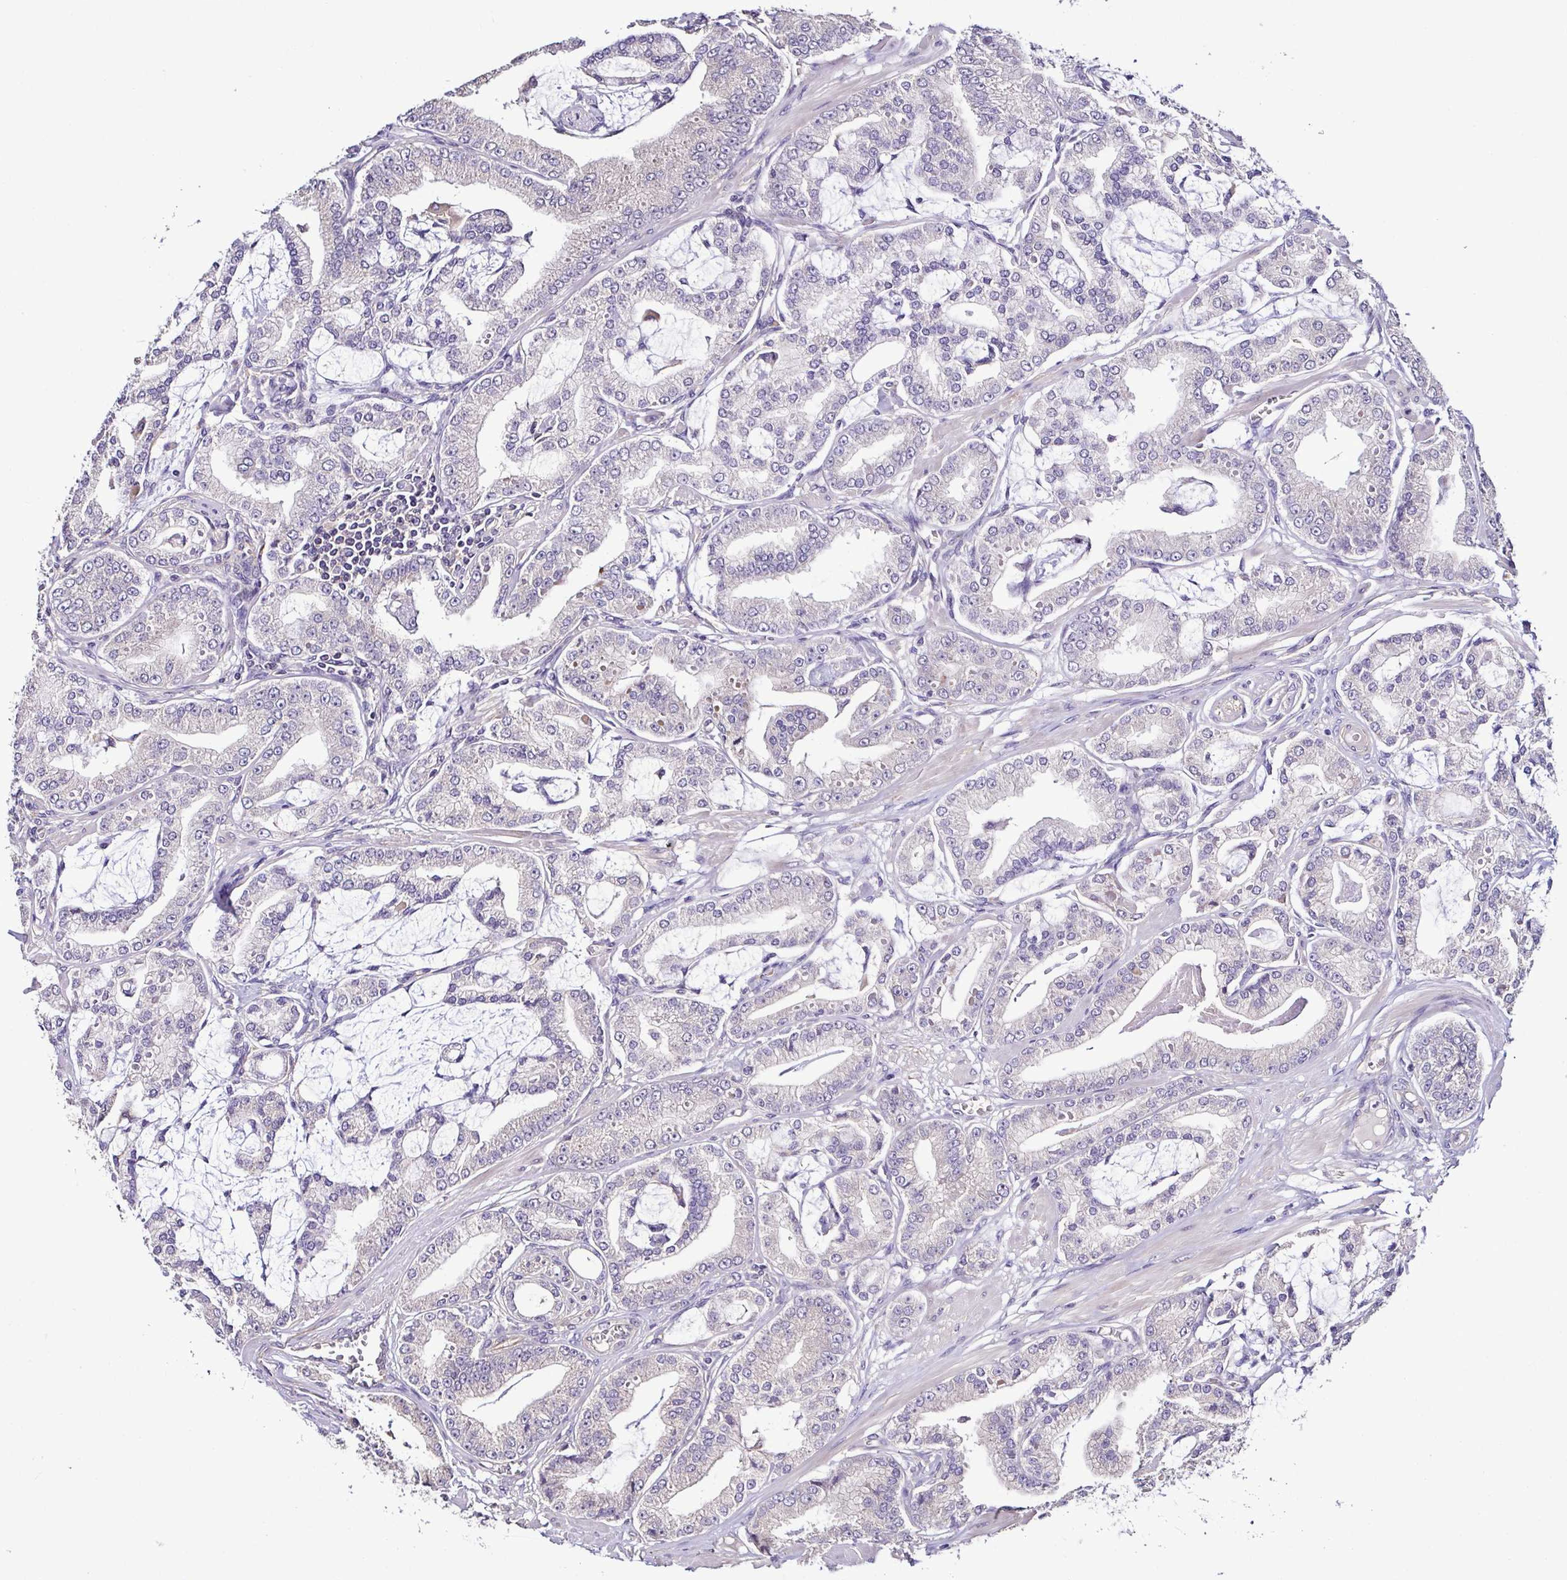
{"staining": {"intensity": "negative", "quantity": "none", "location": "none"}, "tissue": "prostate cancer", "cell_type": "Tumor cells", "image_type": "cancer", "snomed": [{"axis": "morphology", "description": "Adenocarcinoma, High grade"}, {"axis": "topography", "description": "Prostate"}], "caption": "DAB immunohistochemical staining of human prostate cancer displays no significant positivity in tumor cells. (Brightfield microscopy of DAB (3,3'-diaminobenzidine) immunohistochemistry (IHC) at high magnification).", "gene": "LMOD2", "patient": {"sex": "male", "age": 71}}